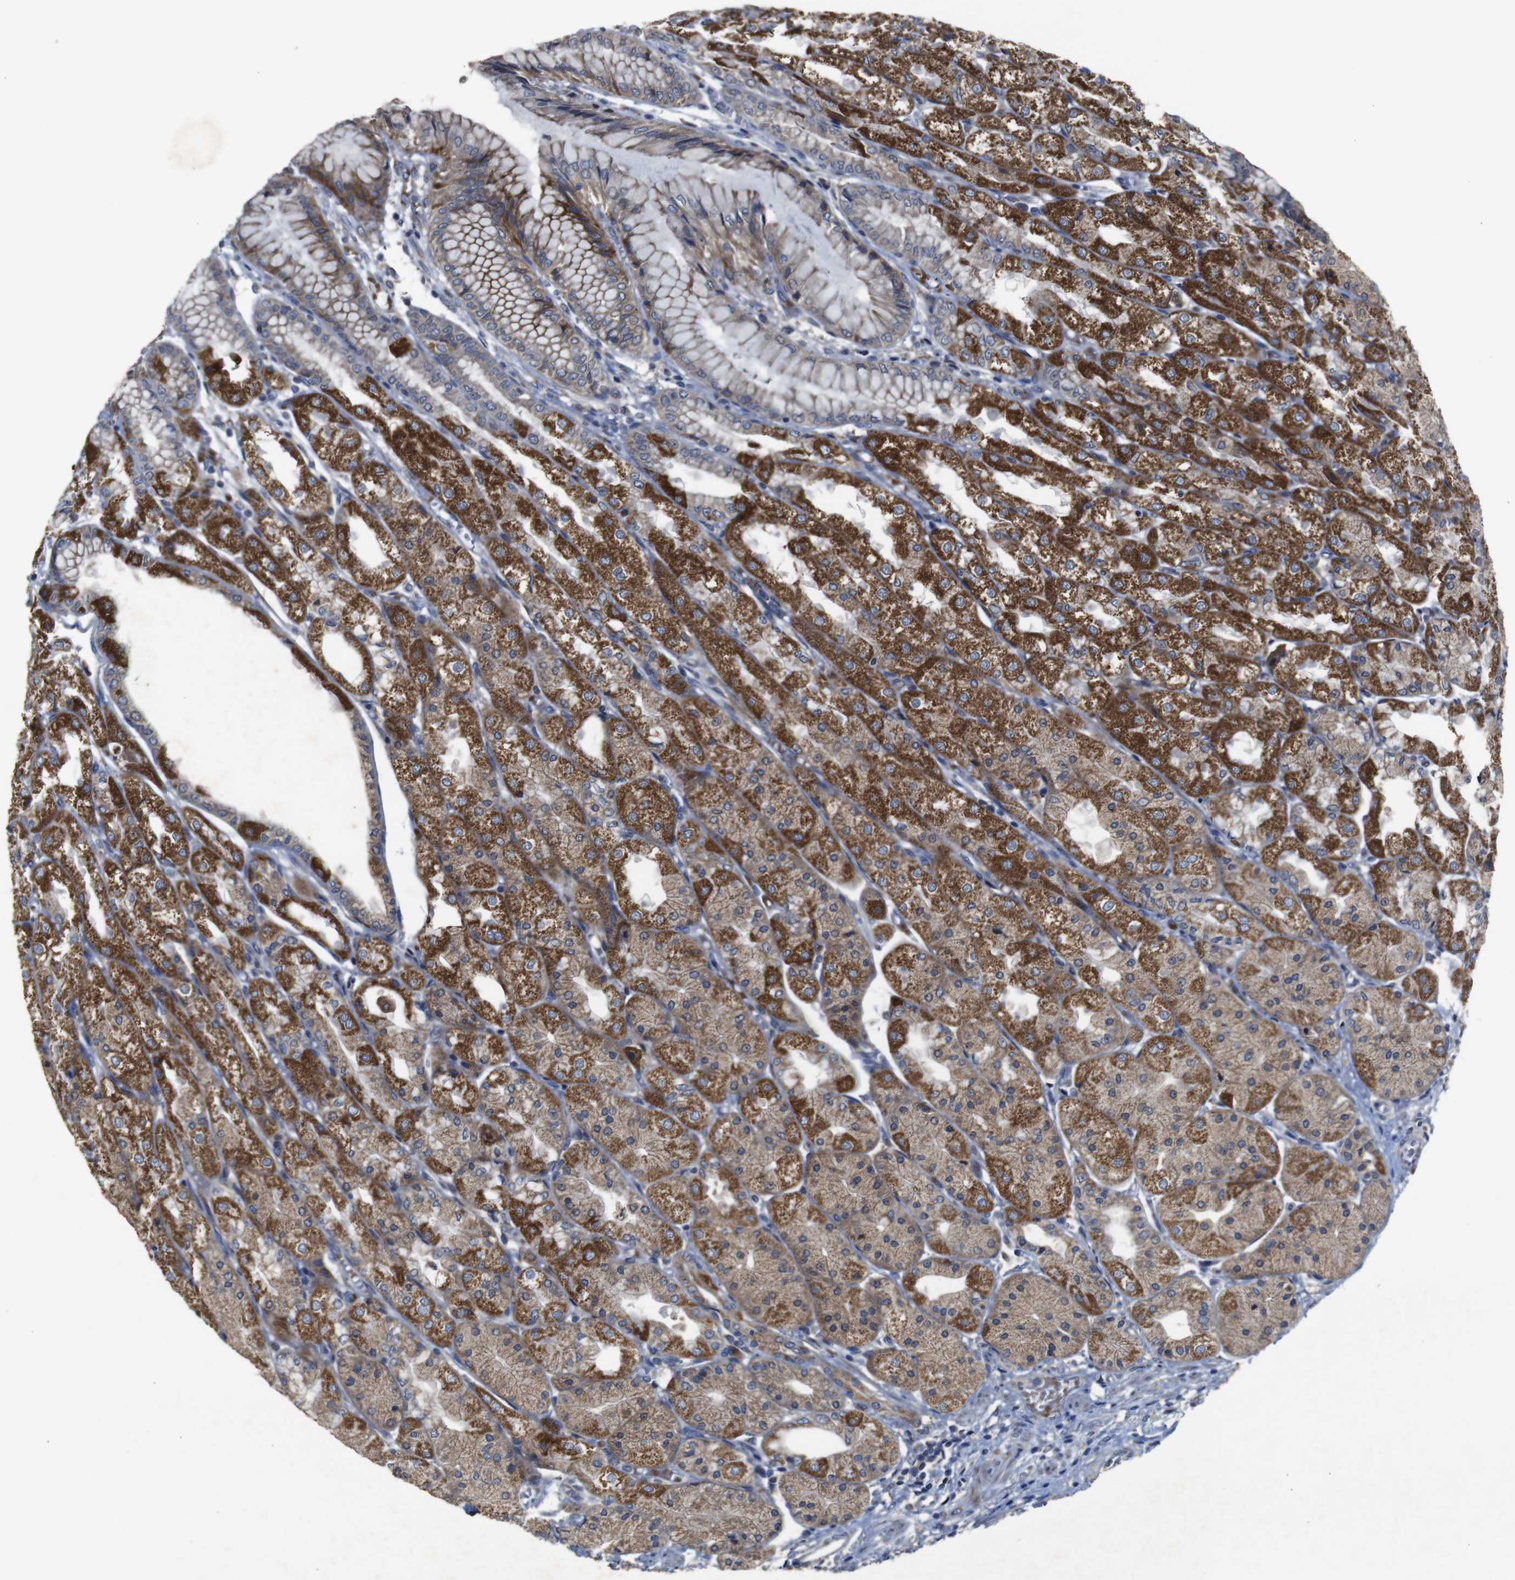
{"staining": {"intensity": "strong", "quantity": "25%-75%", "location": "cytoplasmic/membranous"}, "tissue": "stomach", "cell_type": "Glandular cells", "image_type": "normal", "snomed": [{"axis": "morphology", "description": "Normal tissue, NOS"}, {"axis": "topography", "description": "Stomach, upper"}], "caption": "Strong cytoplasmic/membranous staining for a protein is present in approximately 25%-75% of glandular cells of normal stomach using IHC.", "gene": "CHST10", "patient": {"sex": "male", "age": 72}}